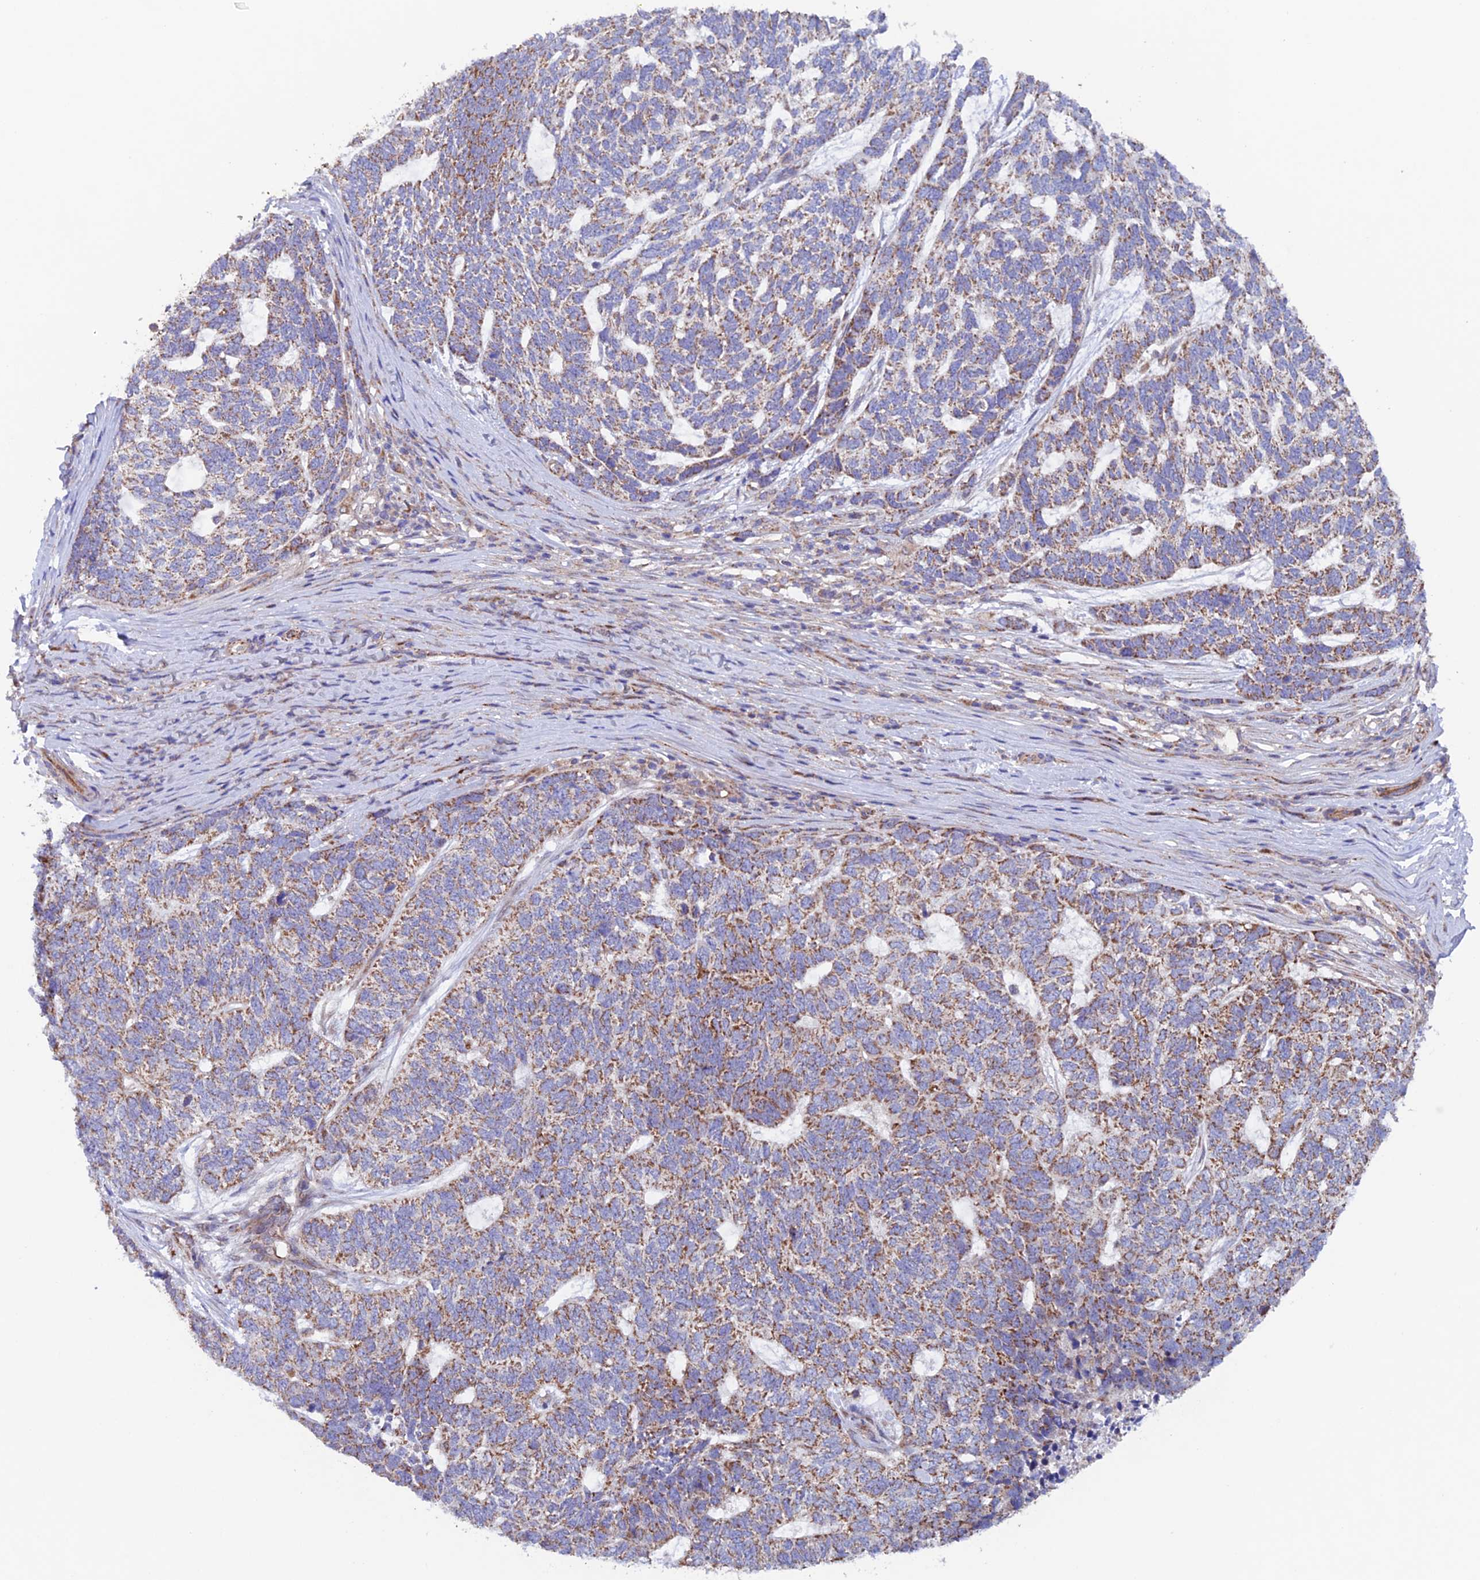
{"staining": {"intensity": "weak", "quantity": ">75%", "location": "cytoplasmic/membranous"}, "tissue": "skin cancer", "cell_type": "Tumor cells", "image_type": "cancer", "snomed": [{"axis": "morphology", "description": "Basal cell carcinoma"}, {"axis": "topography", "description": "Skin"}], "caption": "Protein staining demonstrates weak cytoplasmic/membranous expression in about >75% of tumor cells in skin cancer. The protein of interest is shown in brown color, while the nuclei are stained blue.", "gene": "MRPL1", "patient": {"sex": "female", "age": 65}}